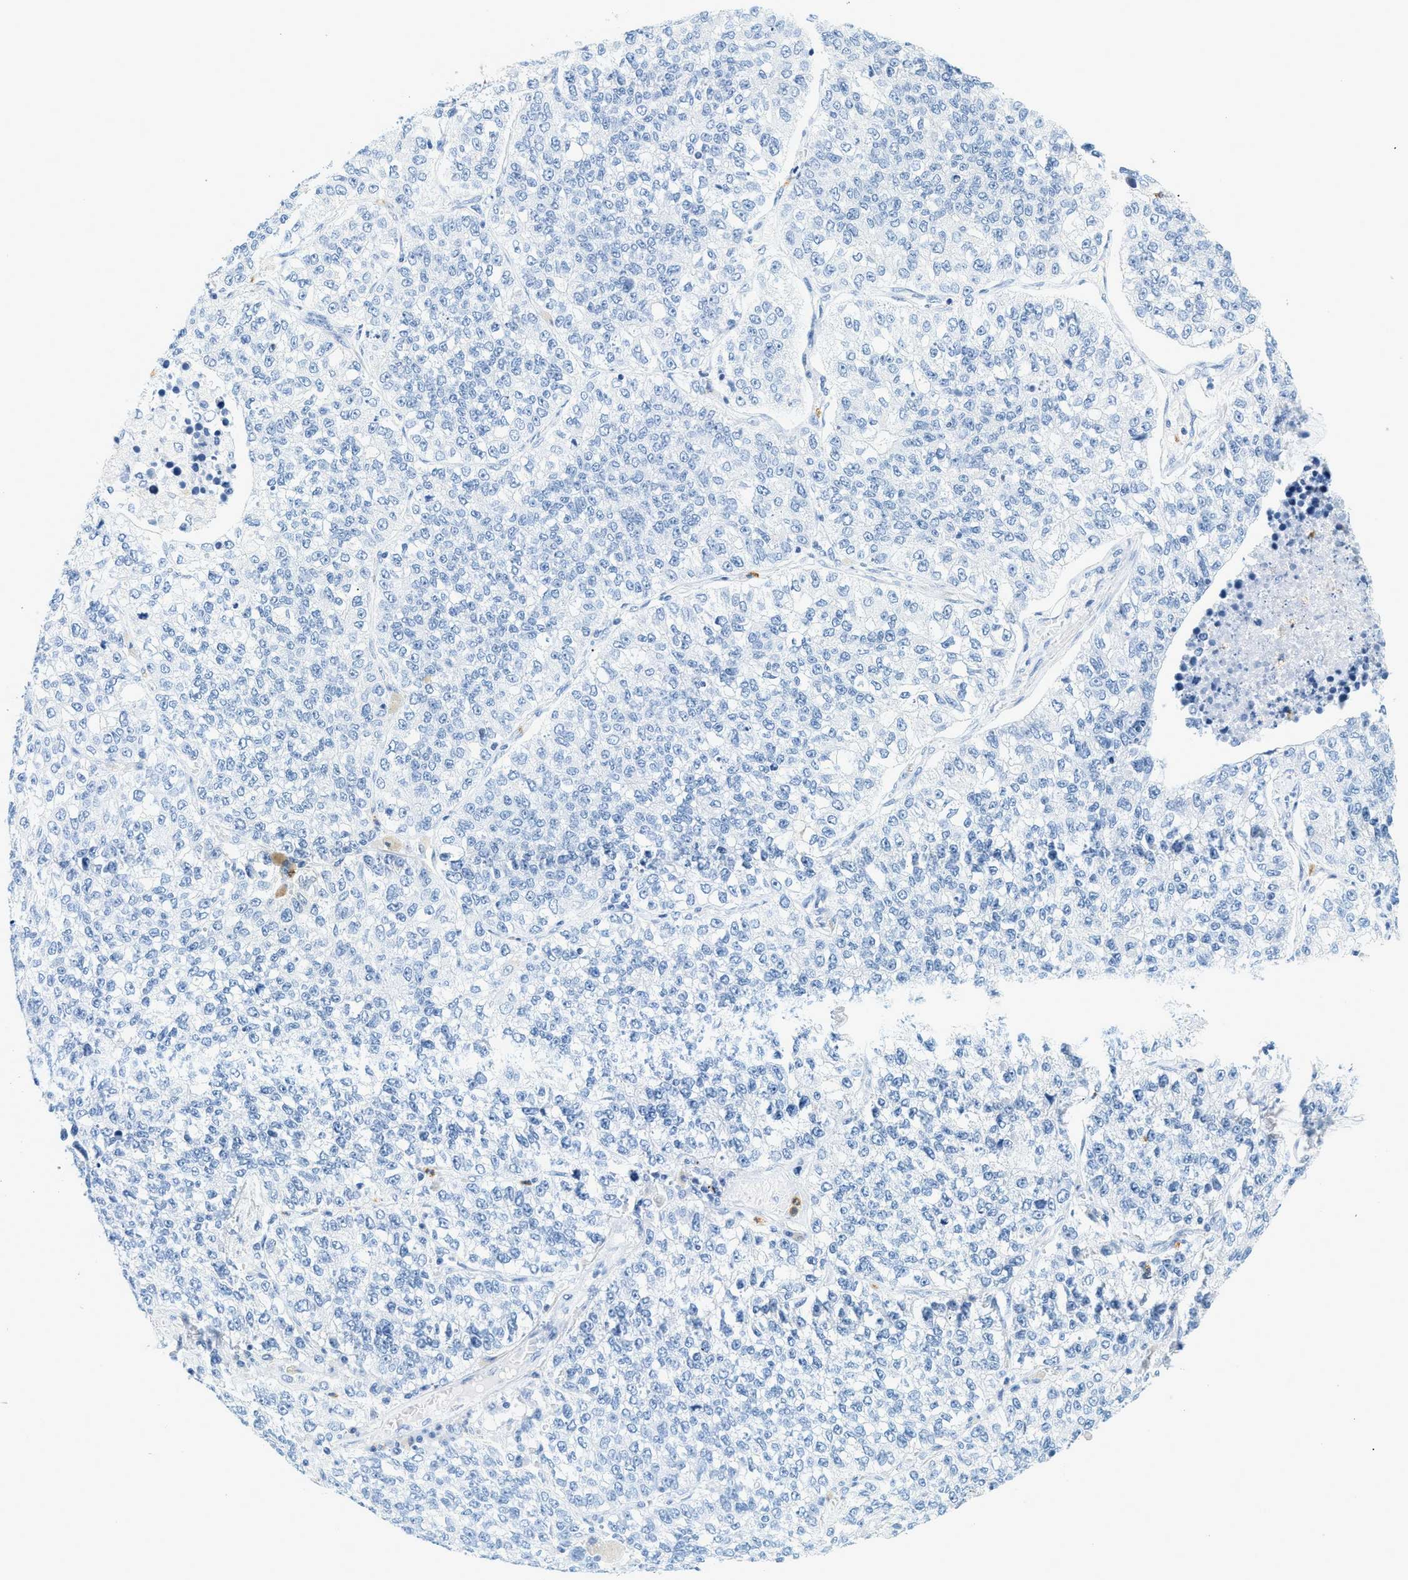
{"staining": {"intensity": "negative", "quantity": "none", "location": "none"}, "tissue": "lung cancer", "cell_type": "Tumor cells", "image_type": "cancer", "snomed": [{"axis": "morphology", "description": "Adenocarcinoma, NOS"}, {"axis": "topography", "description": "Lung"}], "caption": "Immunohistochemistry (IHC) photomicrograph of neoplastic tissue: human lung cancer (adenocarcinoma) stained with DAB (3,3'-diaminobenzidine) demonstrates no significant protein staining in tumor cells.", "gene": "LCN2", "patient": {"sex": "male", "age": 49}}